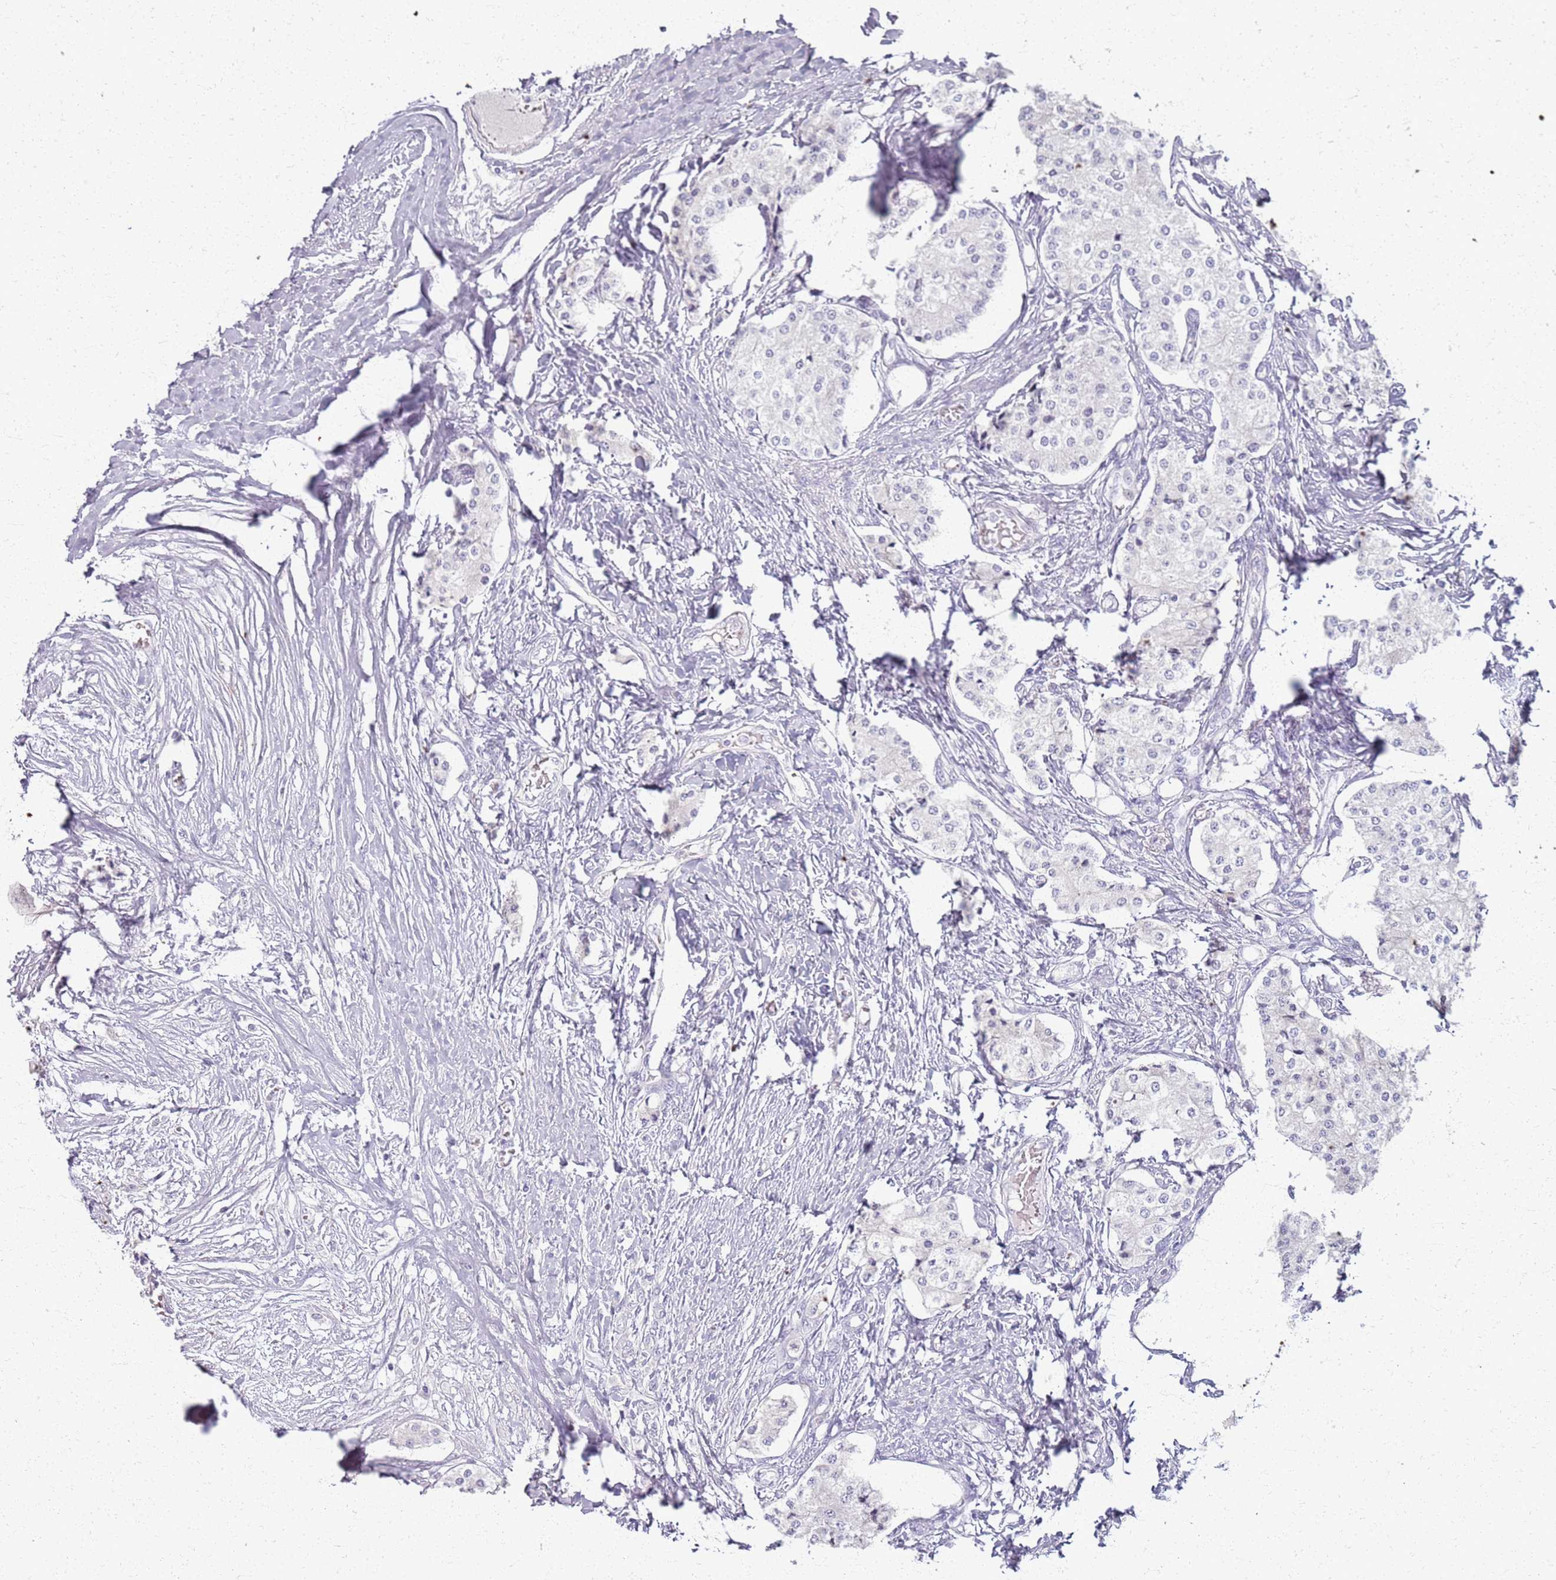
{"staining": {"intensity": "negative", "quantity": "none", "location": "none"}, "tissue": "carcinoid", "cell_type": "Tumor cells", "image_type": "cancer", "snomed": [{"axis": "morphology", "description": "Carcinoid, malignant, NOS"}, {"axis": "topography", "description": "Colon"}], "caption": "Protein analysis of carcinoid shows no significant positivity in tumor cells.", "gene": "CSRP3", "patient": {"sex": "female", "age": 52}}